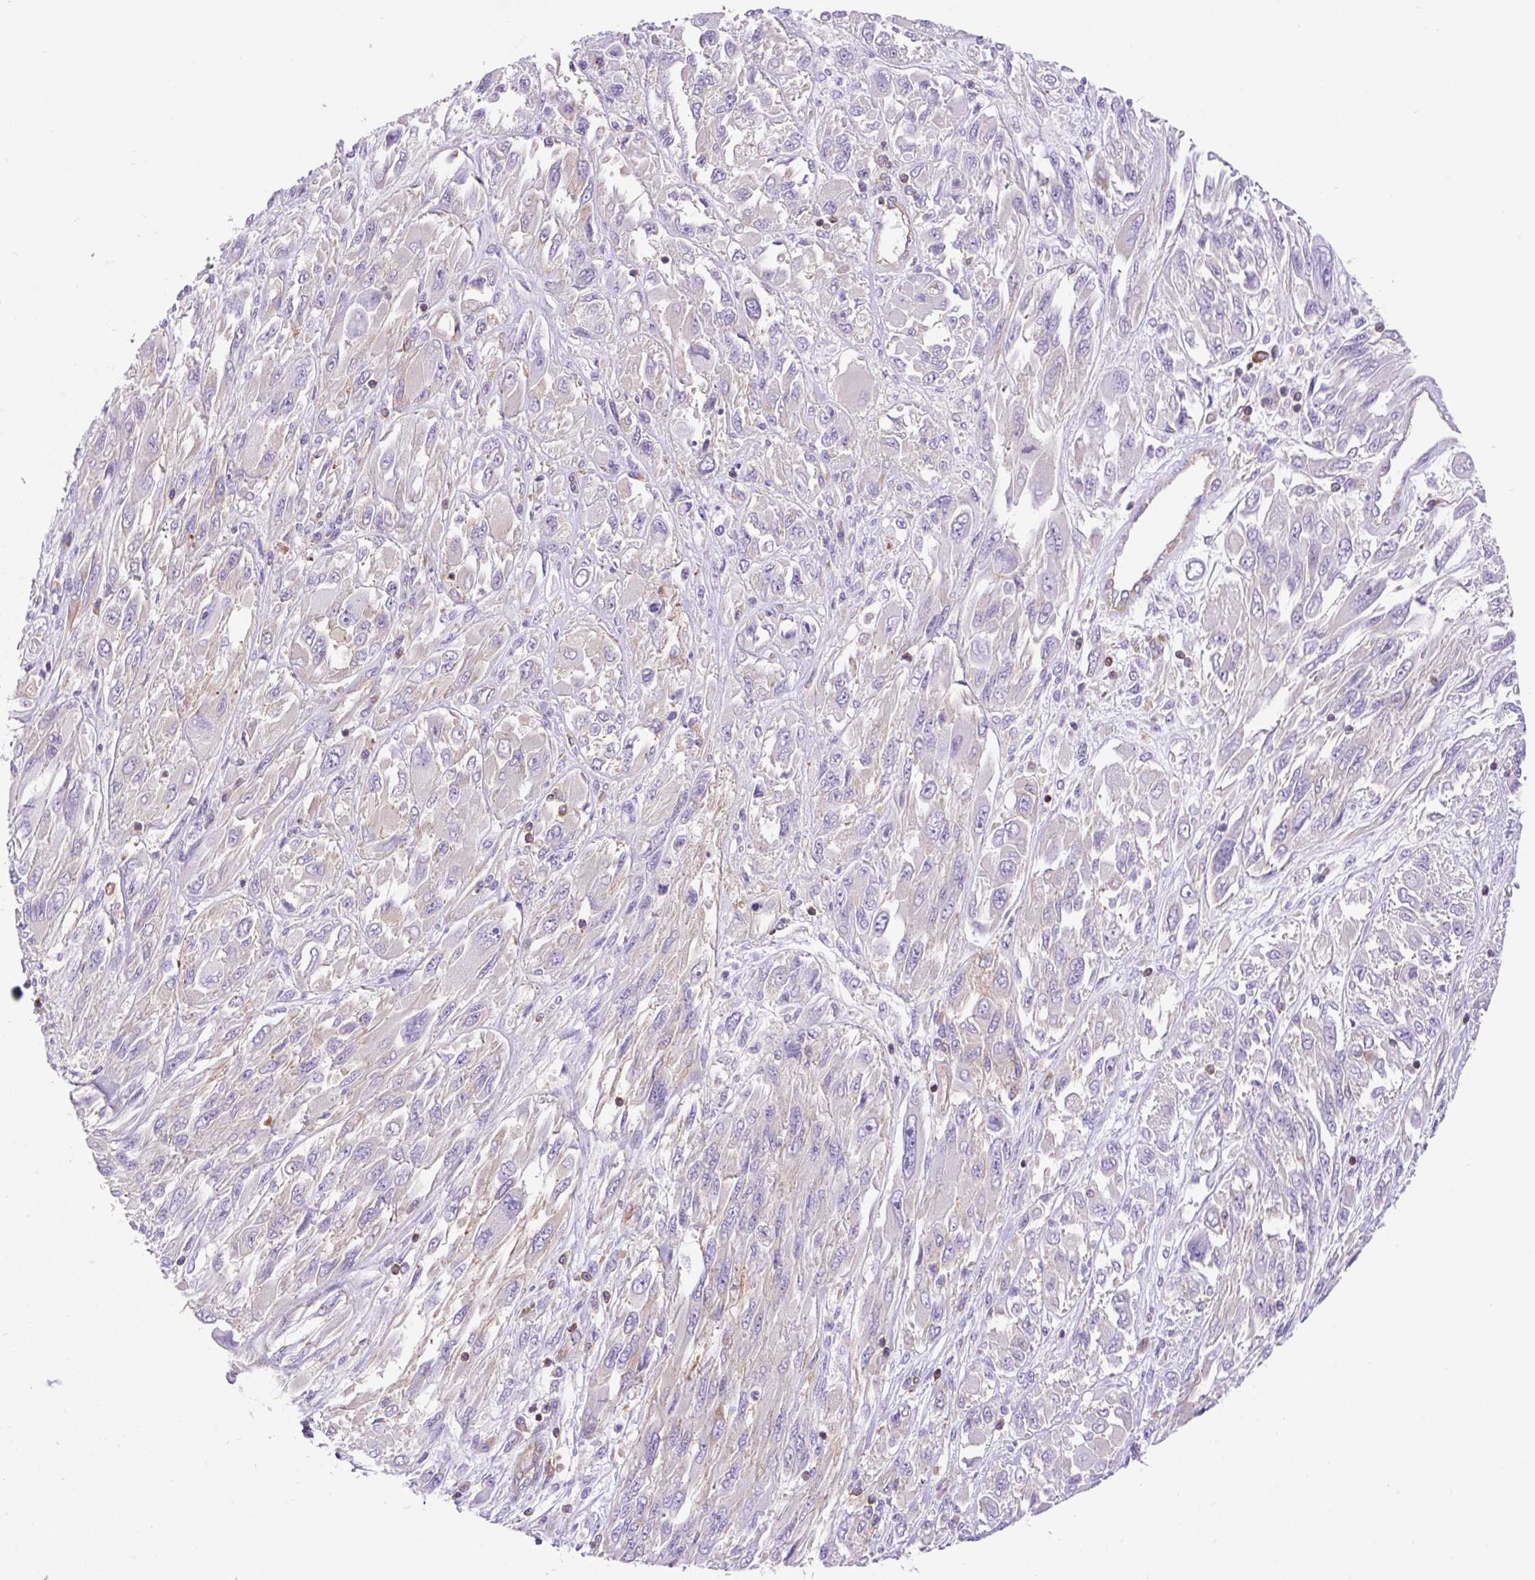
{"staining": {"intensity": "weak", "quantity": "<25%", "location": "cytoplasmic/membranous"}, "tissue": "melanoma", "cell_type": "Tumor cells", "image_type": "cancer", "snomed": [{"axis": "morphology", "description": "Malignant melanoma, NOS"}, {"axis": "topography", "description": "Skin"}], "caption": "The image shows no significant positivity in tumor cells of melanoma.", "gene": "DNM2", "patient": {"sex": "female", "age": 91}}